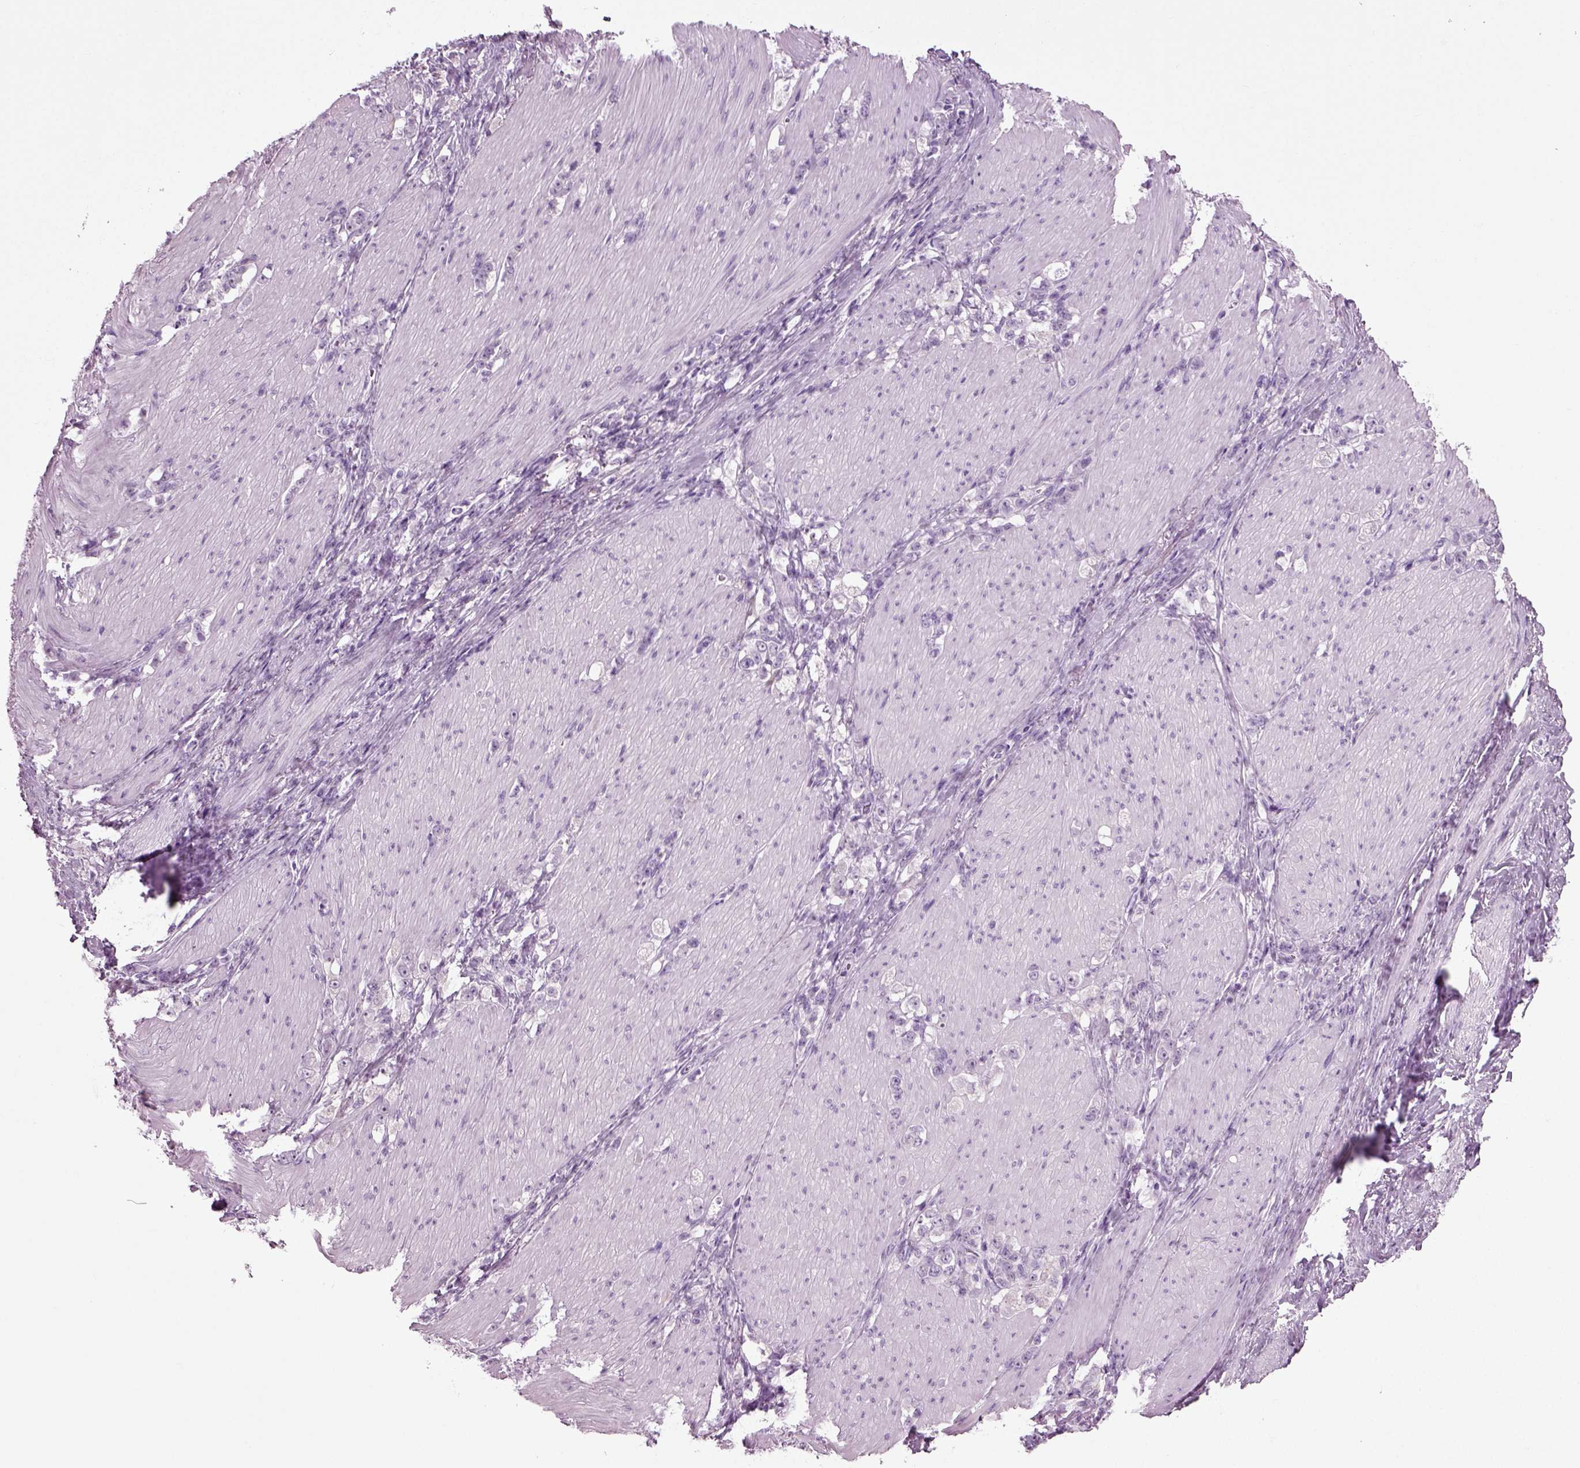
{"staining": {"intensity": "negative", "quantity": "none", "location": "none"}, "tissue": "stomach cancer", "cell_type": "Tumor cells", "image_type": "cancer", "snomed": [{"axis": "morphology", "description": "Adenocarcinoma, NOS"}, {"axis": "topography", "description": "Stomach, lower"}], "caption": "An immunohistochemistry (IHC) histopathology image of stomach adenocarcinoma is shown. There is no staining in tumor cells of stomach adenocarcinoma.", "gene": "PRLH", "patient": {"sex": "male", "age": 88}}